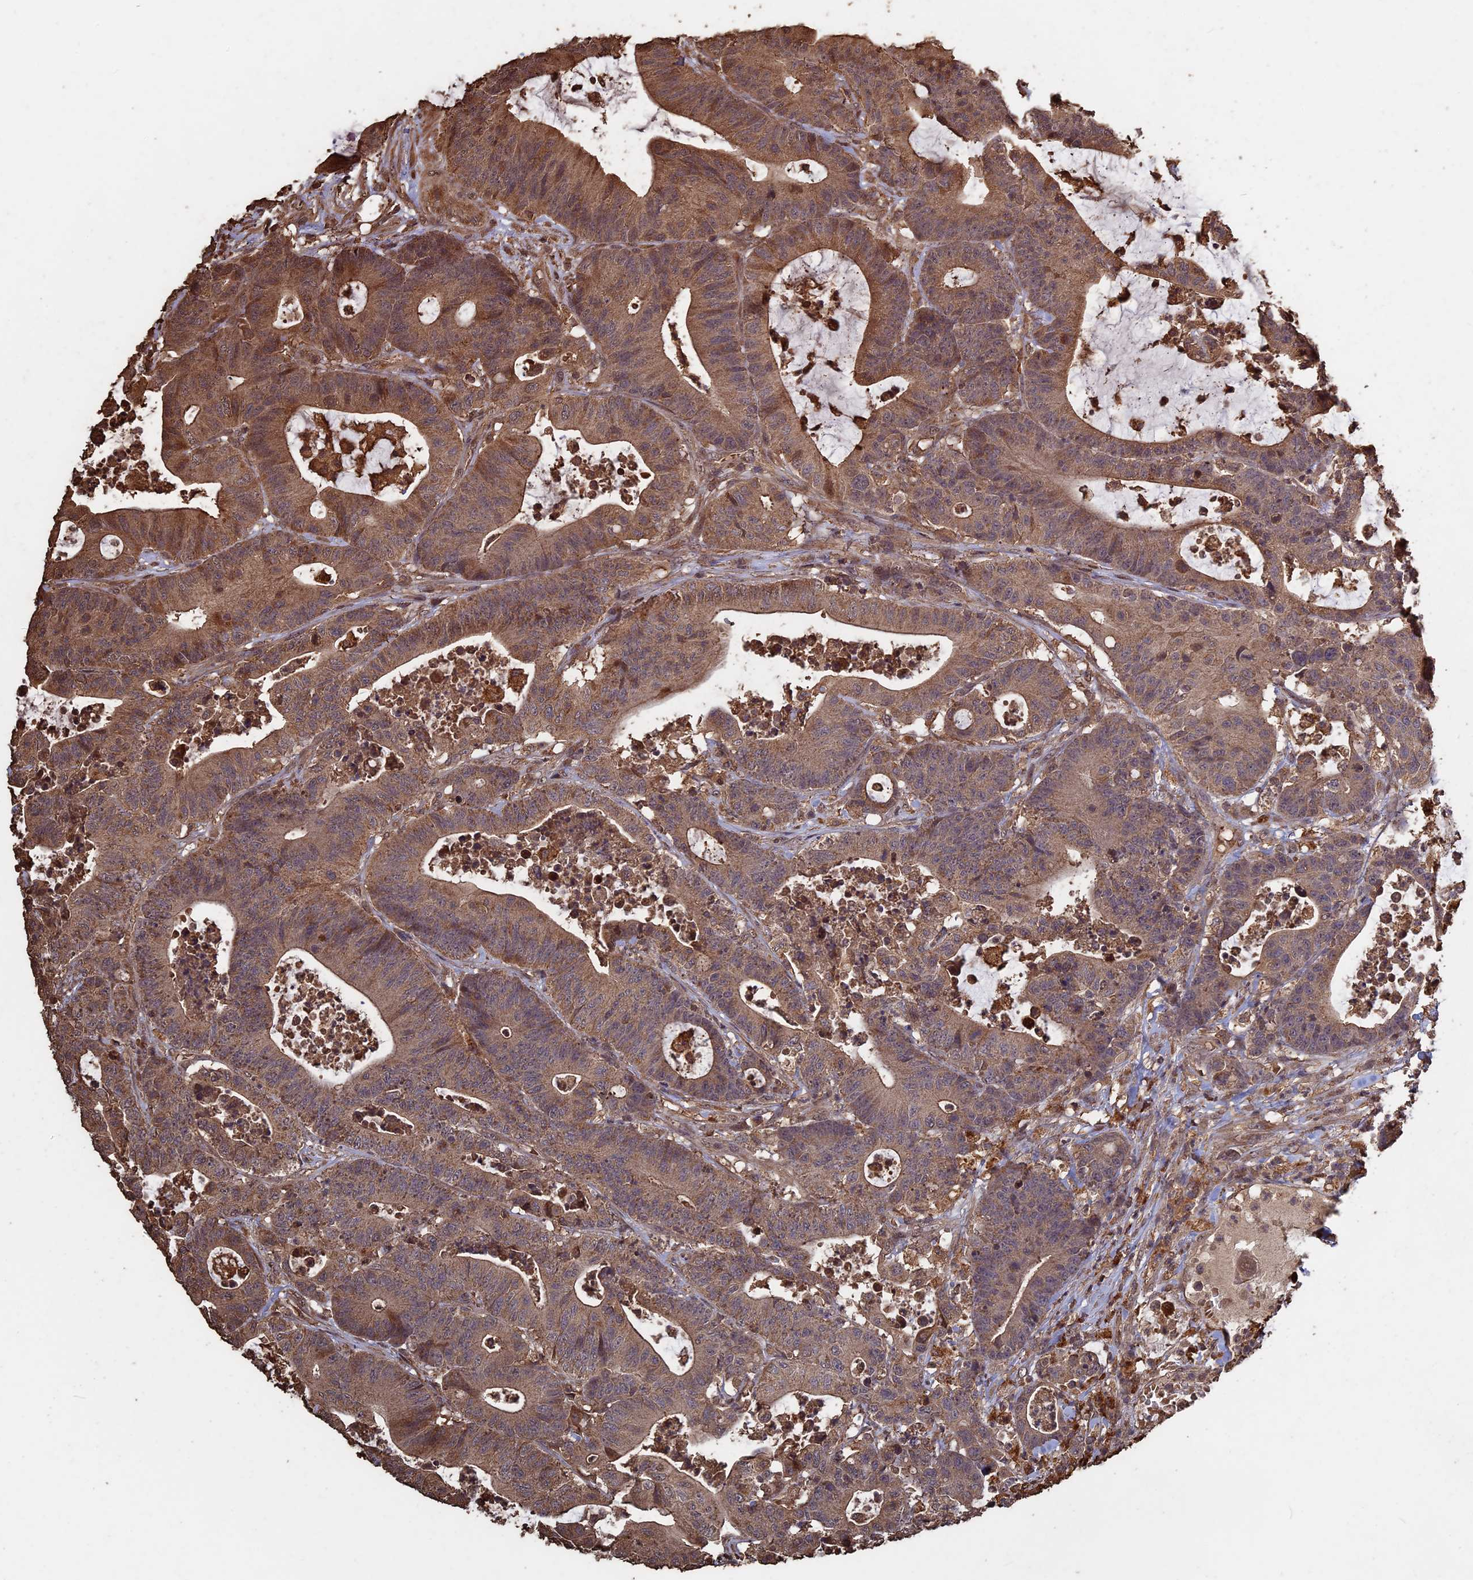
{"staining": {"intensity": "moderate", "quantity": ">75%", "location": "cytoplasmic/membranous"}, "tissue": "colorectal cancer", "cell_type": "Tumor cells", "image_type": "cancer", "snomed": [{"axis": "morphology", "description": "Adenocarcinoma, NOS"}, {"axis": "topography", "description": "Colon"}], "caption": "The image shows staining of colorectal adenocarcinoma, revealing moderate cytoplasmic/membranous protein positivity (brown color) within tumor cells.", "gene": "HUNK", "patient": {"sex": "female", "age": 84}}